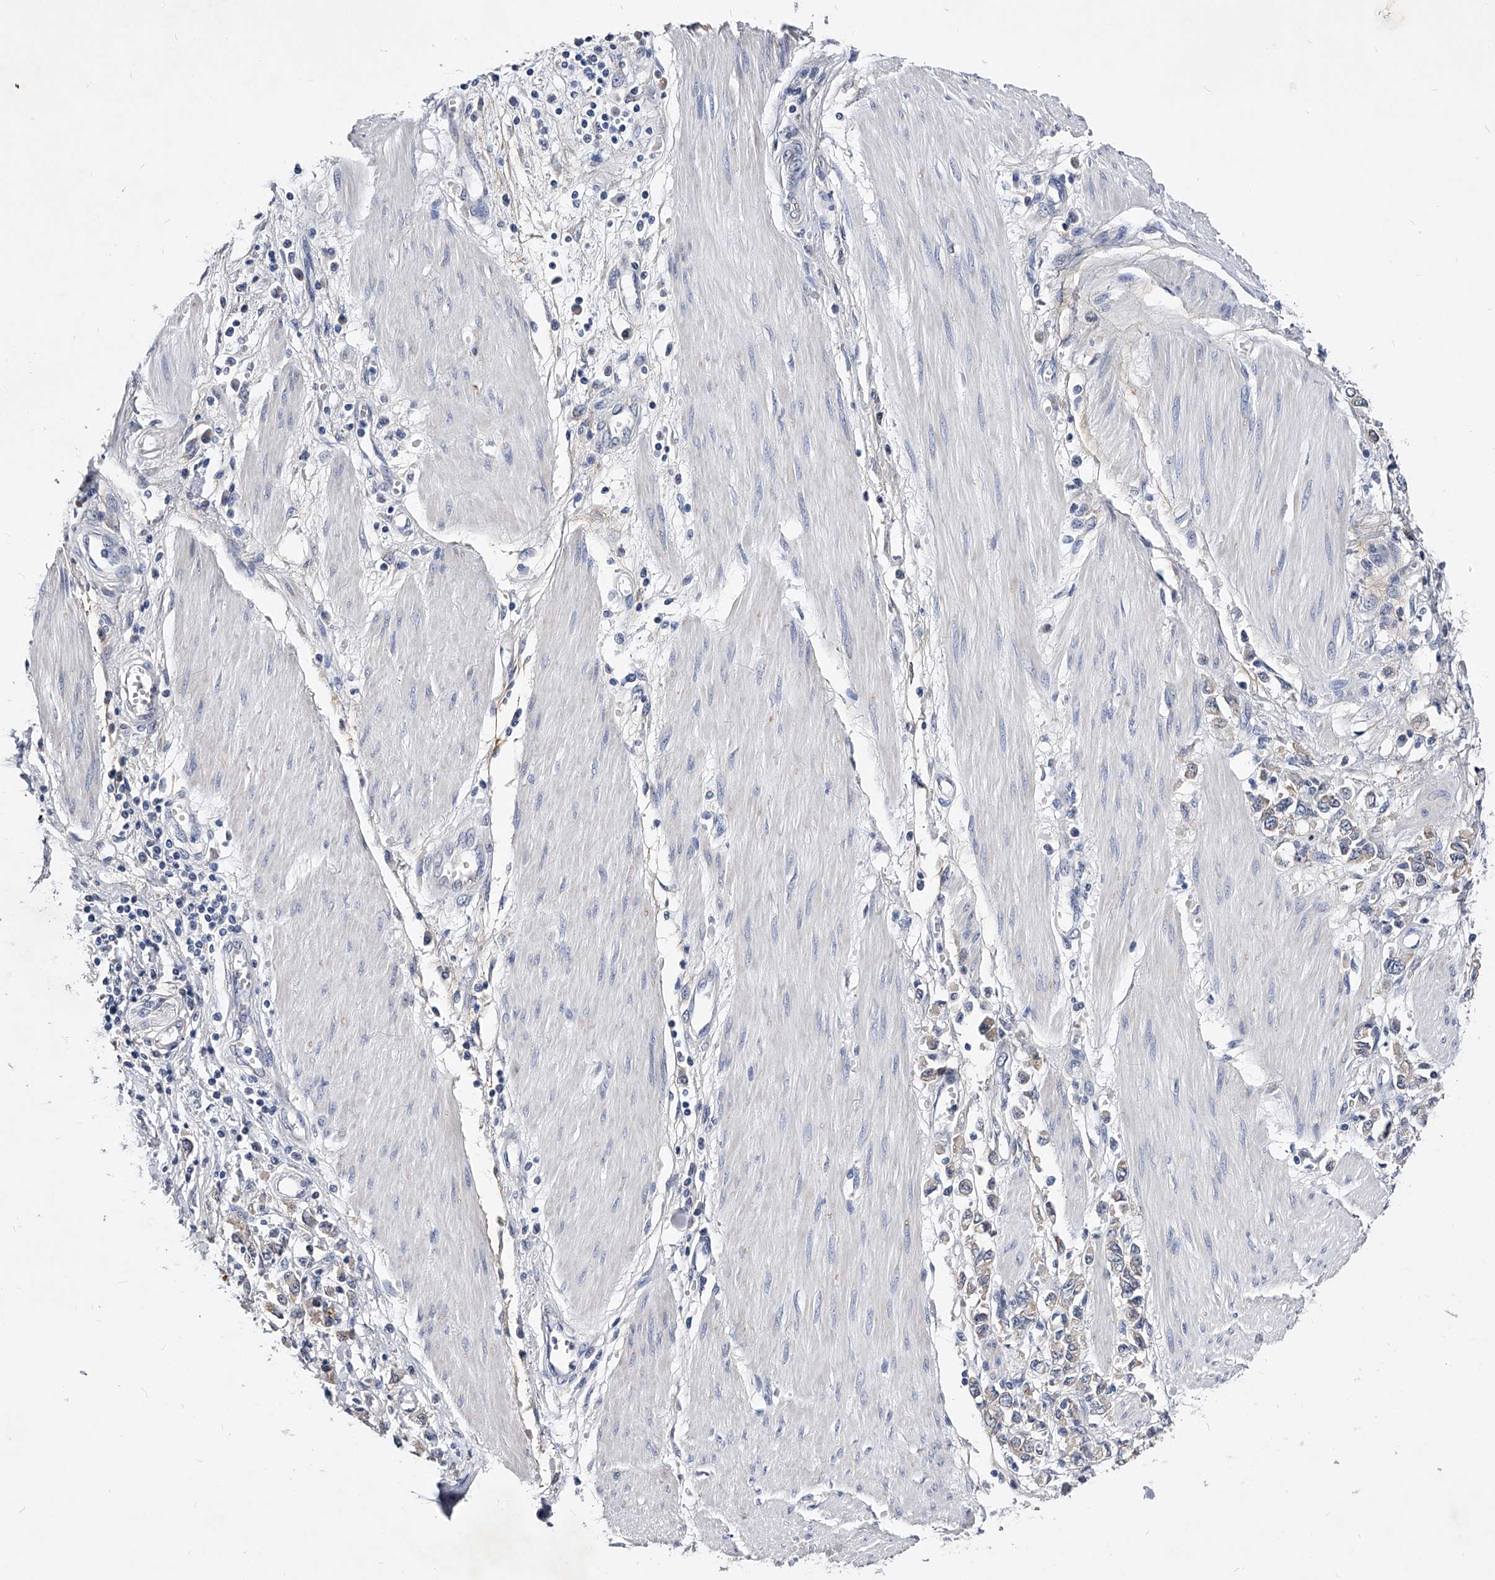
{"staining": {"intensity": "negative", "quantity": "none", "location": "none"}, "tissue": "stomach cancer", "cell_type": "Tumor cells", "image_type": "cancer", "snomed": [{"axis": "morphology", "description": "Adenocarcinoma, NOS"}, {"axis": "topography", "description": "Stomach"}], "caption": "Human stomach adenocarcinoma stained for a protein using immunohistochemistry (IHC) reveals no staining in tumor cells.", "gene": "ZNF529", "patient": {"sex": "female", "age": 76}}